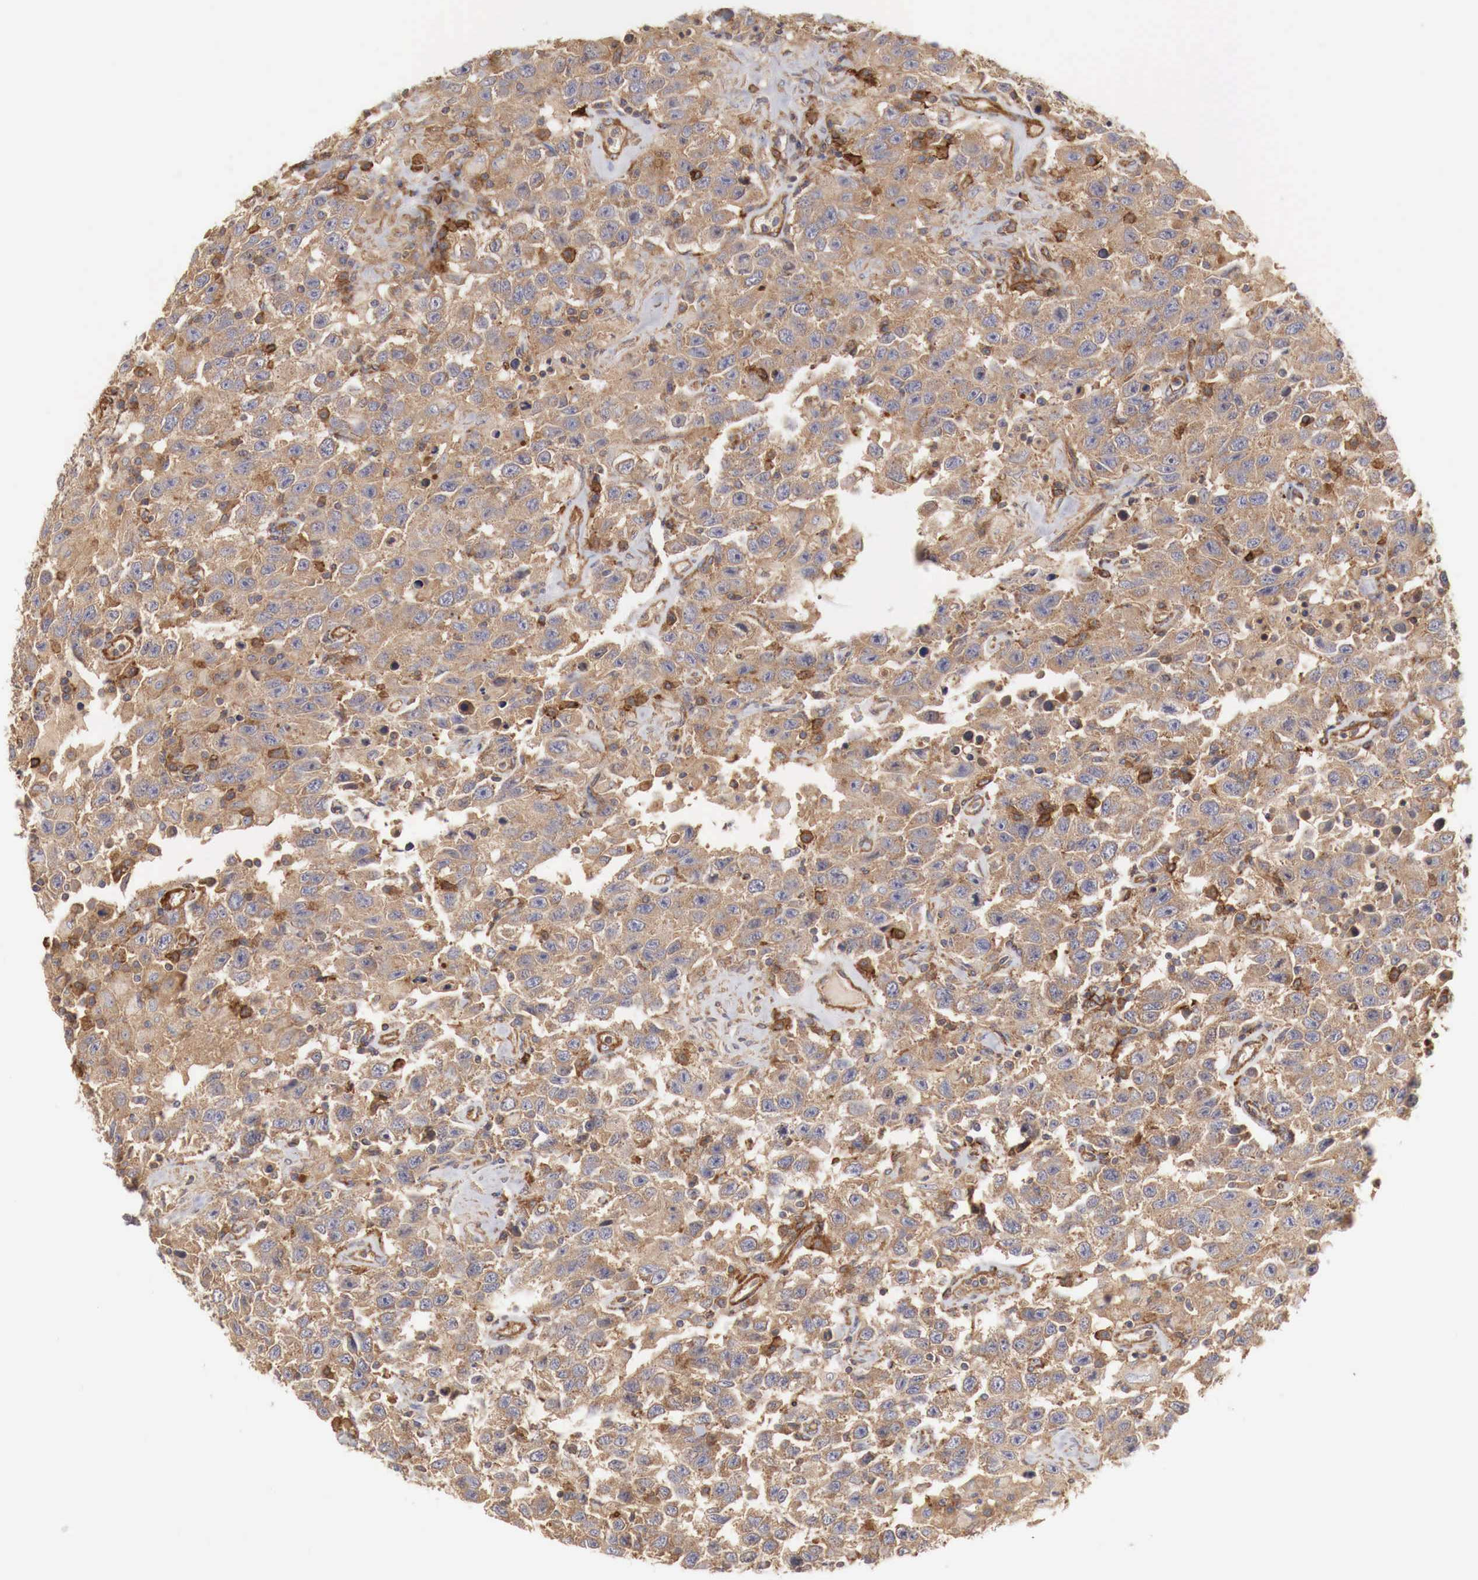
{"staining": {"intensity": "moderate", "quantity": ">75%", "location": "cytoplasmic/membranous"}, "tissue": "testis cancer", "cell_type": "Tumor cells", "image_type": "cancer", "snomed": [{"axis": "morphology", "description": "Seminoma, NOS"}, {"axis": "topography", "description": "Testis"}], "caption": "Testis cancer (seminoma) stained with a brown dye exhibits moderate cytoplasmic/membranous positive positivity in approximately >75% of tumor cells.", "gene": "ARMCX4", "patient": {"sex": "male", "age": 41}}